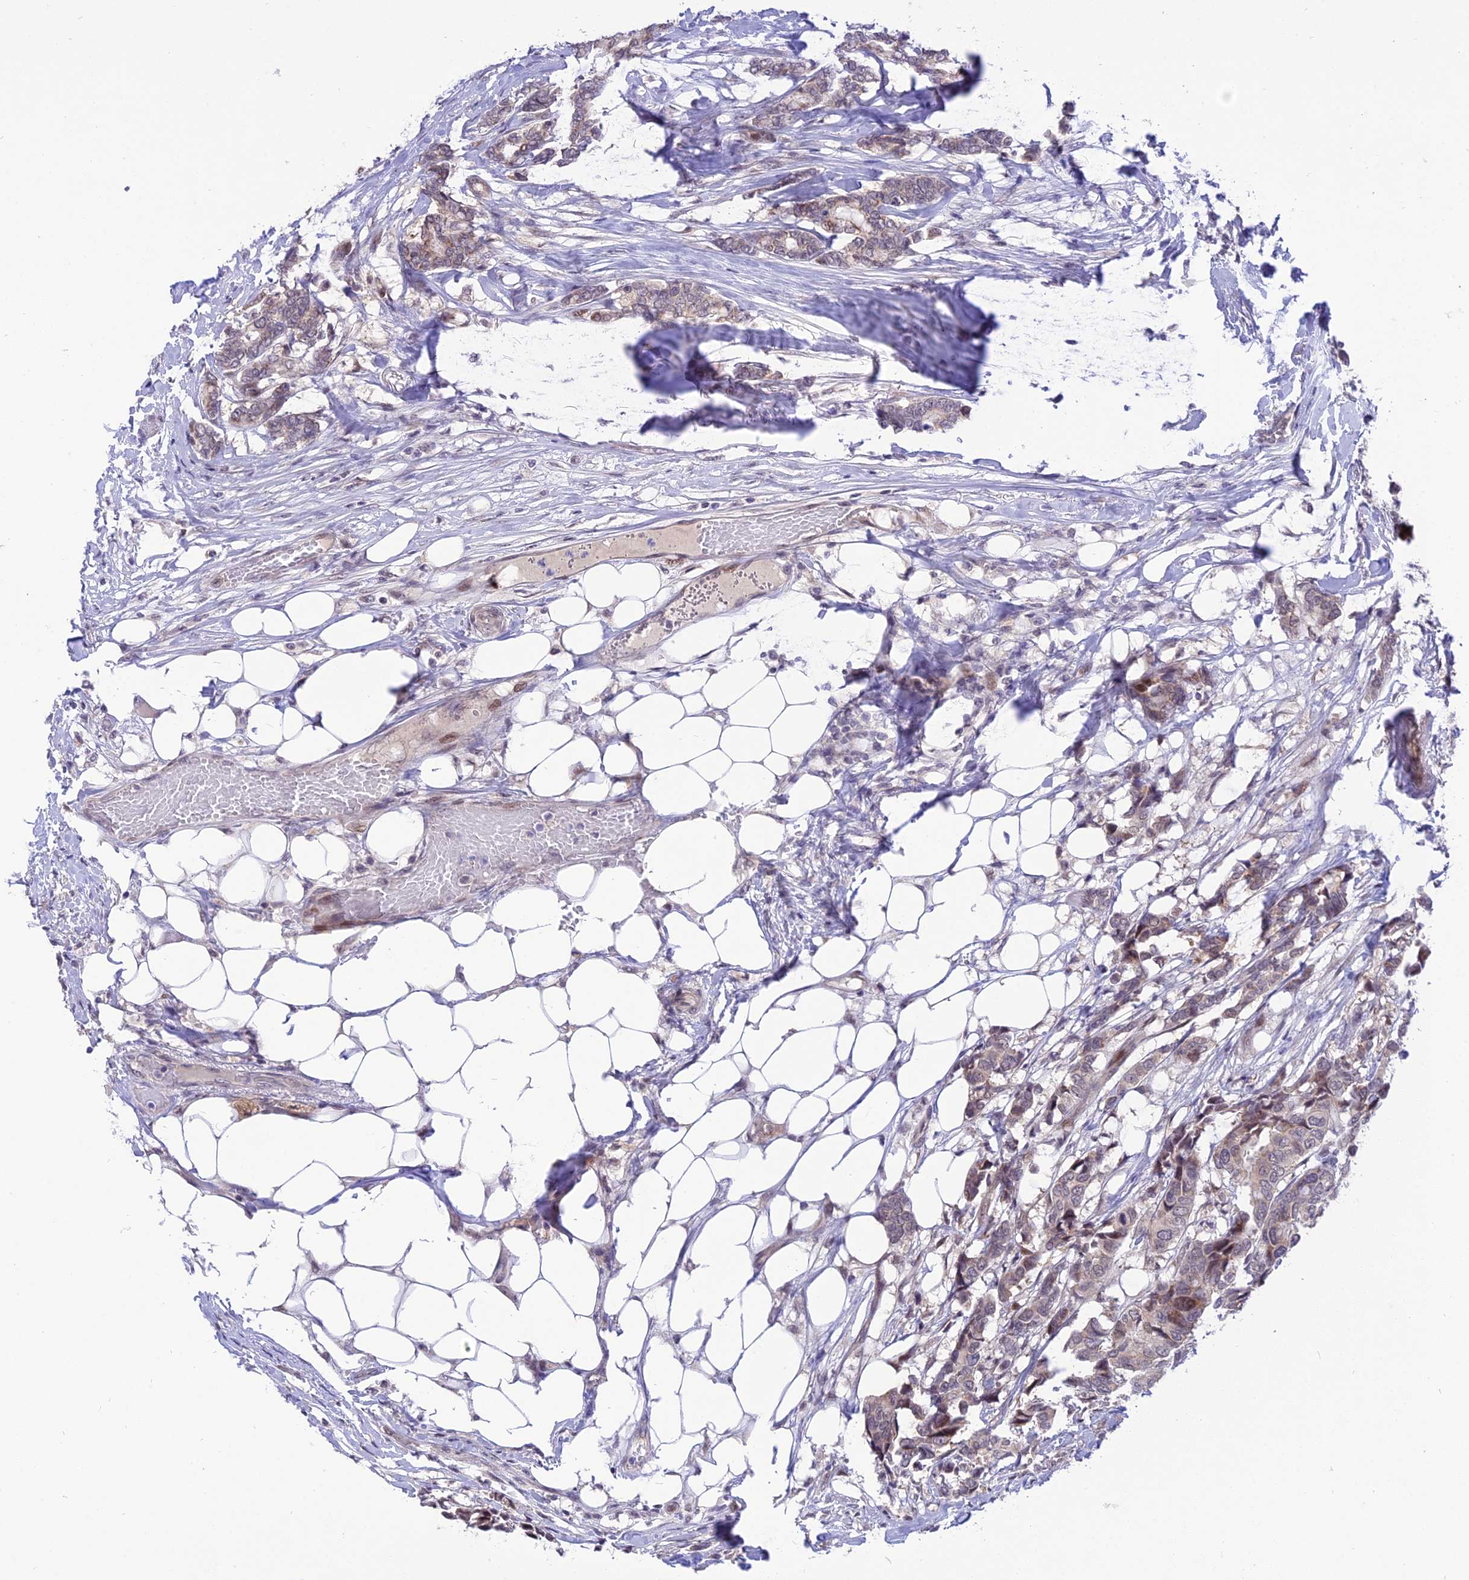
{"staining": {"intensity": "weak", "quantity": "25%-75%", "location": "cytoplasmic/membranous"}, "tissue": "breast cancer", "cell_type": "Tumor cells", "image_type": "cancer", "snomed": [{"axis": "morphology", "description": "Duct carcinoma"}, {"axis": "topography", "description": "Breast"}], "caption": "A brown stain shows weak cytoplasmic/membranous positivity of a protein in breast cancer (invasive ductal carcinoma) tumor cells.", "gene": "ZNF837", "patient": {"sex": "female", "age": 87}}